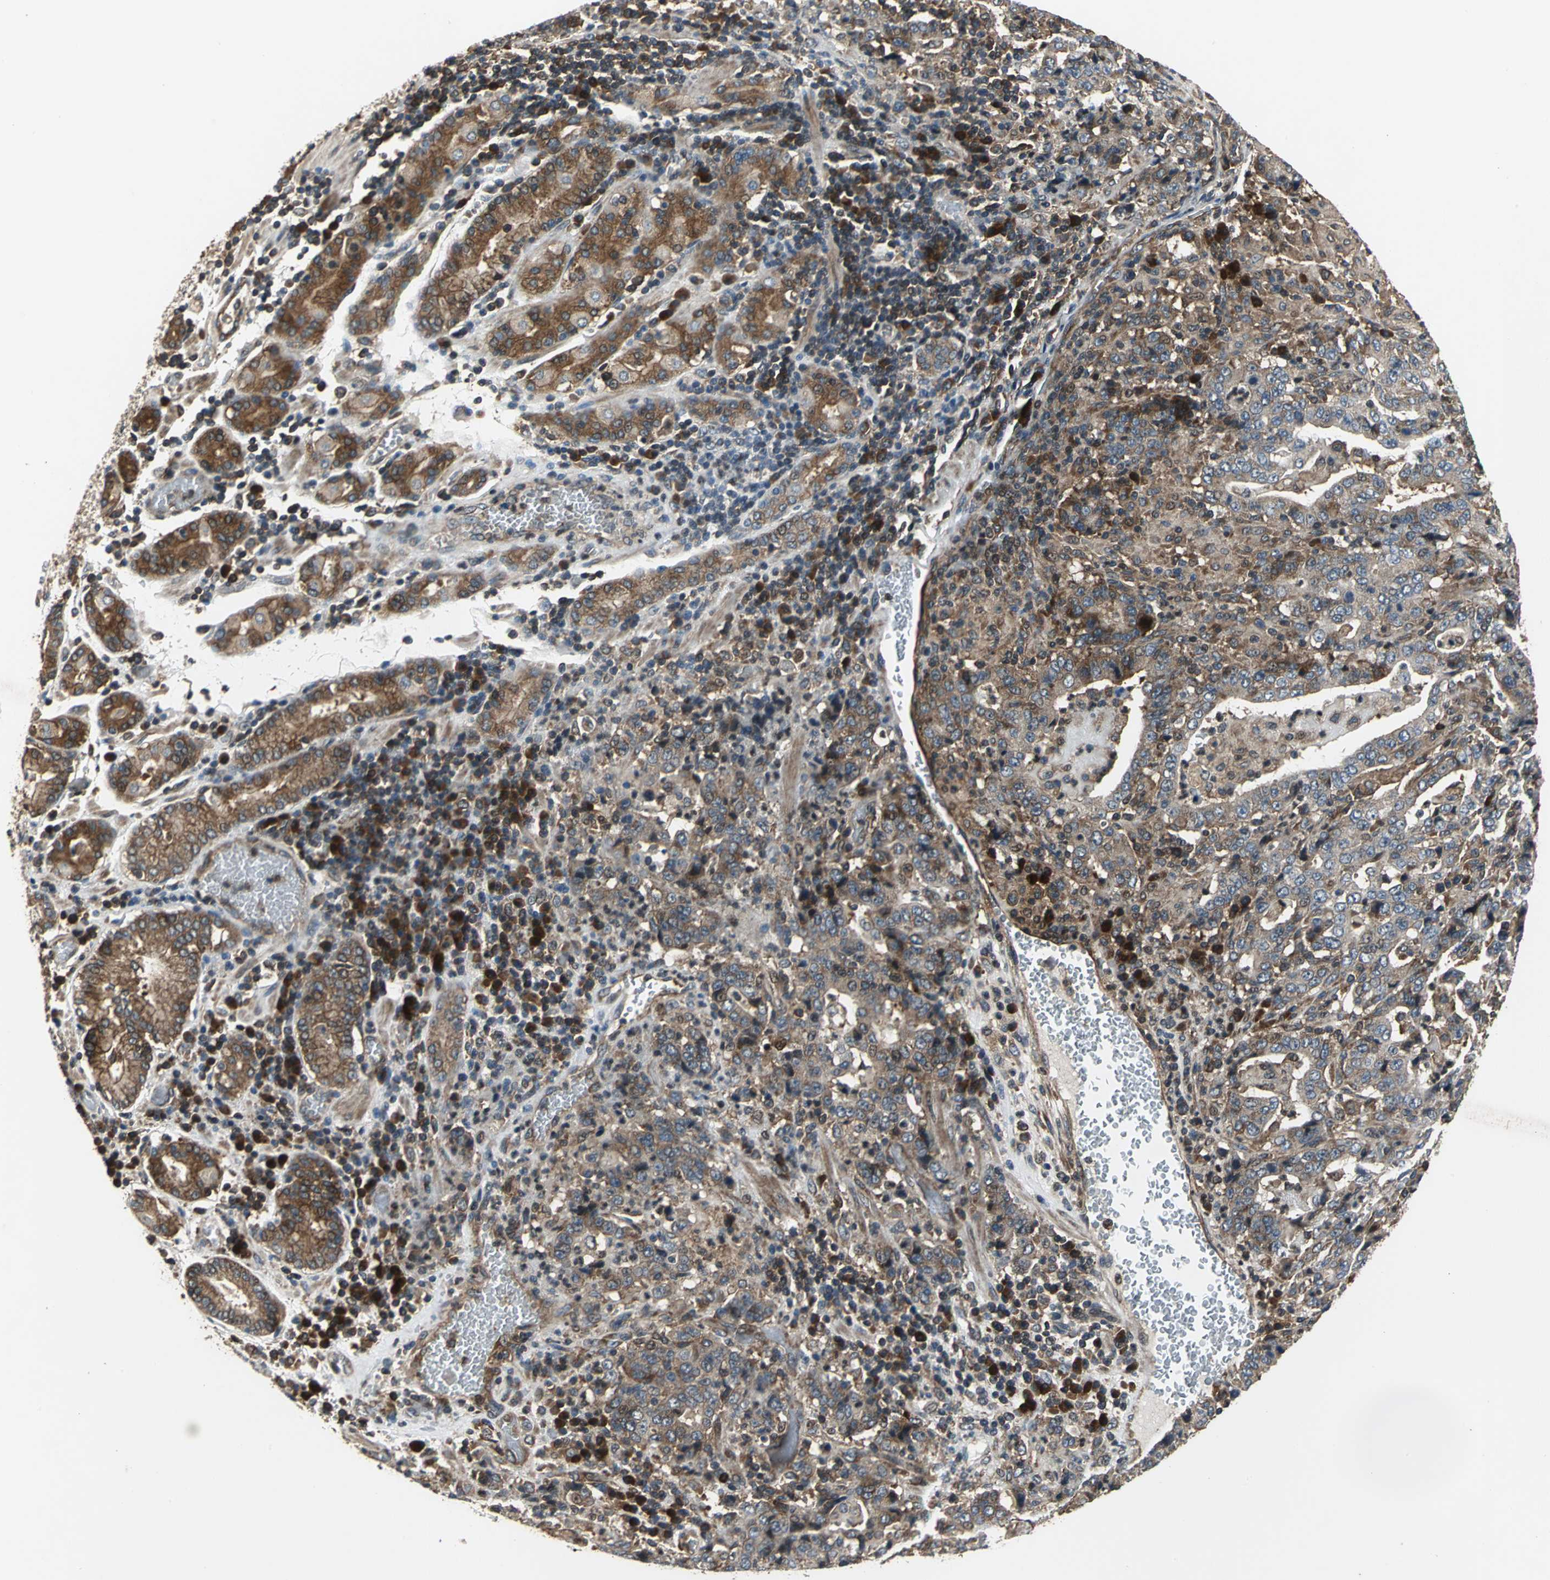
{"staining": {"intensity": "moderate", "quantity": "25%-75%", "location": "cytoplasmic/membranous"}, "tissue": "stomach cancer", "cell_type": "Tumor cells", "image_type": "cancer", "snomed": [{"axis": "morphology", "description": "Normal tissue, NOS"}, {"axis": "morphology", "description": "Adenocarcinoma, NOS"}, {"axis": "topography", "description": "Stomach, upper"}, {"axis": "topography", "description": "Stomach"}], "caption": "Immunohistochemical staining of stomach adenocarcinoma exhibits medium levels of moderate cytoplasmic/membranous staining in about 25%-75% of tumor cells. (DAB (3,3'-diaminobenzidine) IHC with brightfield microscopy, high magnification).", "gene": "EIF2B2", "patient": {"sex": "male", "age": 59}}